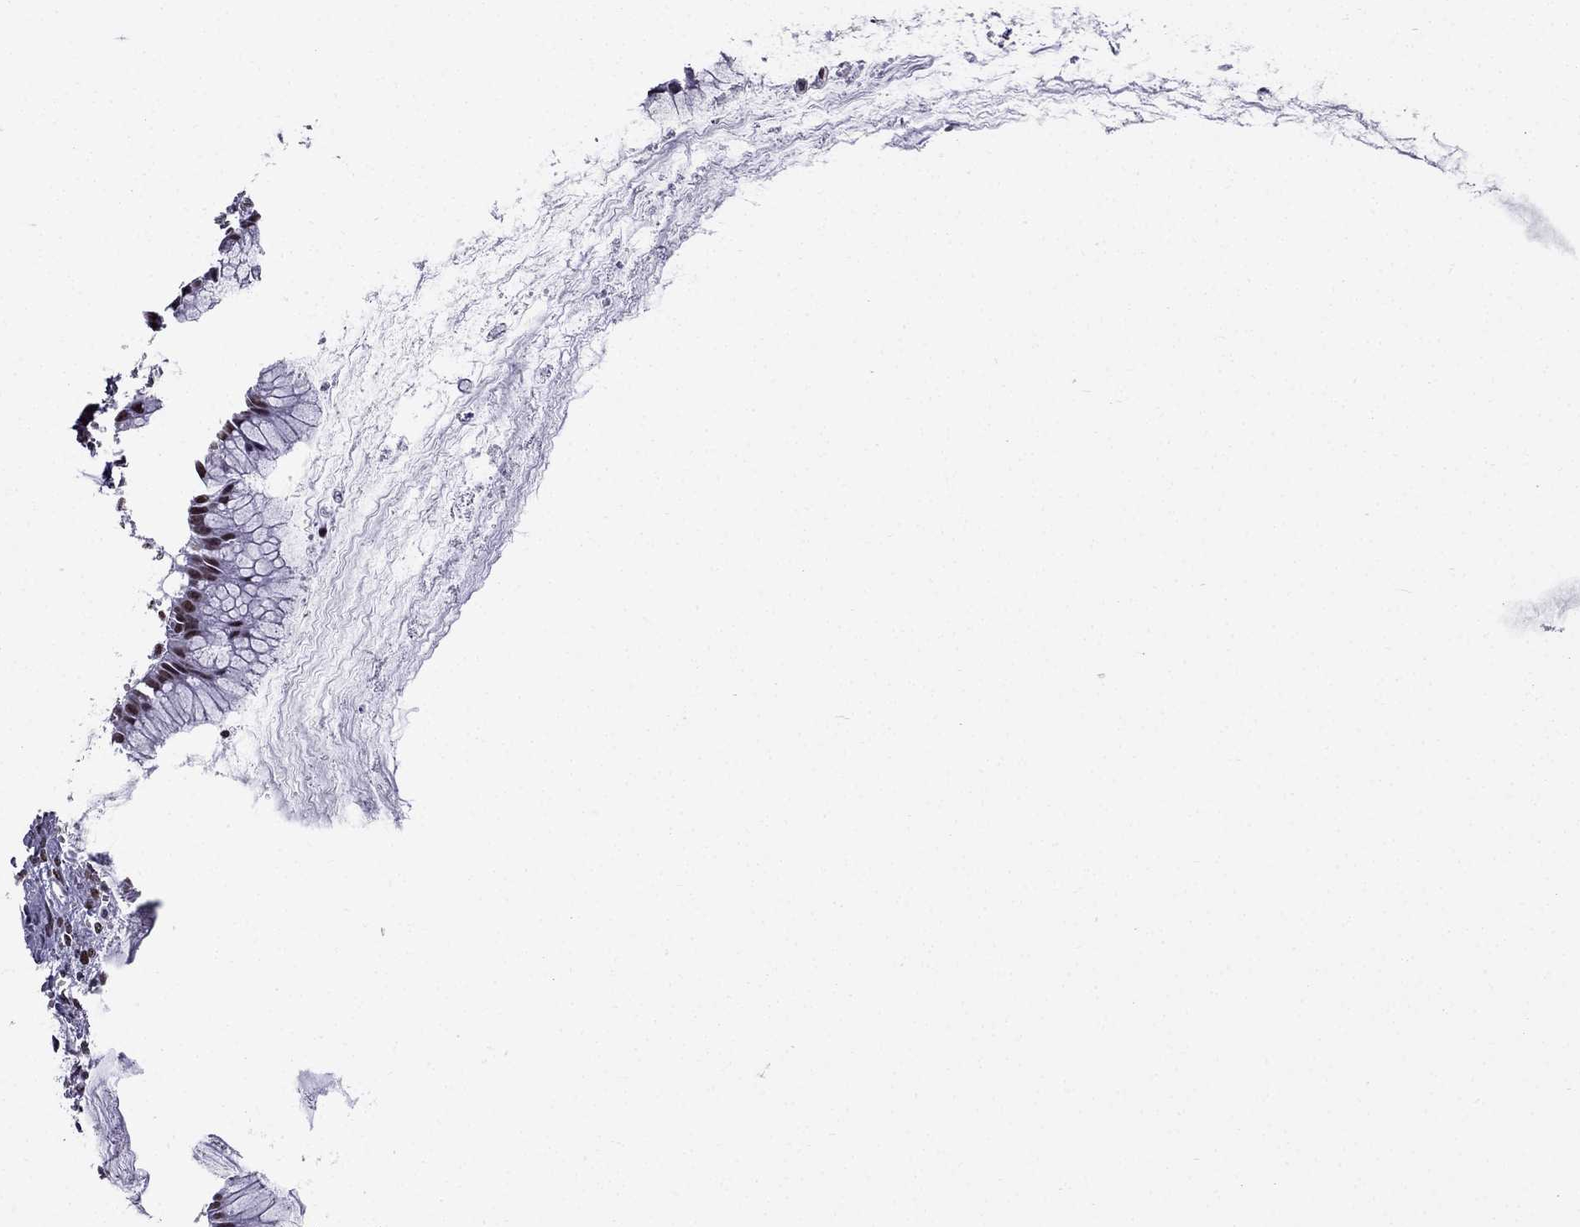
{"staining": {"intensity": "moderate", "quantity": ">75%", "location": "nuclear"}, "tissue": "ovarian cancer", "cell_type": "Tumor cells", "image_type": "cancer", "snomed": [{"axis": "morphology", "description": "Cystadenocarcinoma, mucinous, NOS"}, {"axis": "topography", "description": "Ovary"}], "caption": "Mucinous cystadenocarcinoma (ovarian) stained for a protein (brown) reveals moderate nuclear positive expression in approximately >75% of tumor cells.", "gene": "ZNF420", "patient": {"sex": "female", "age": 41}}